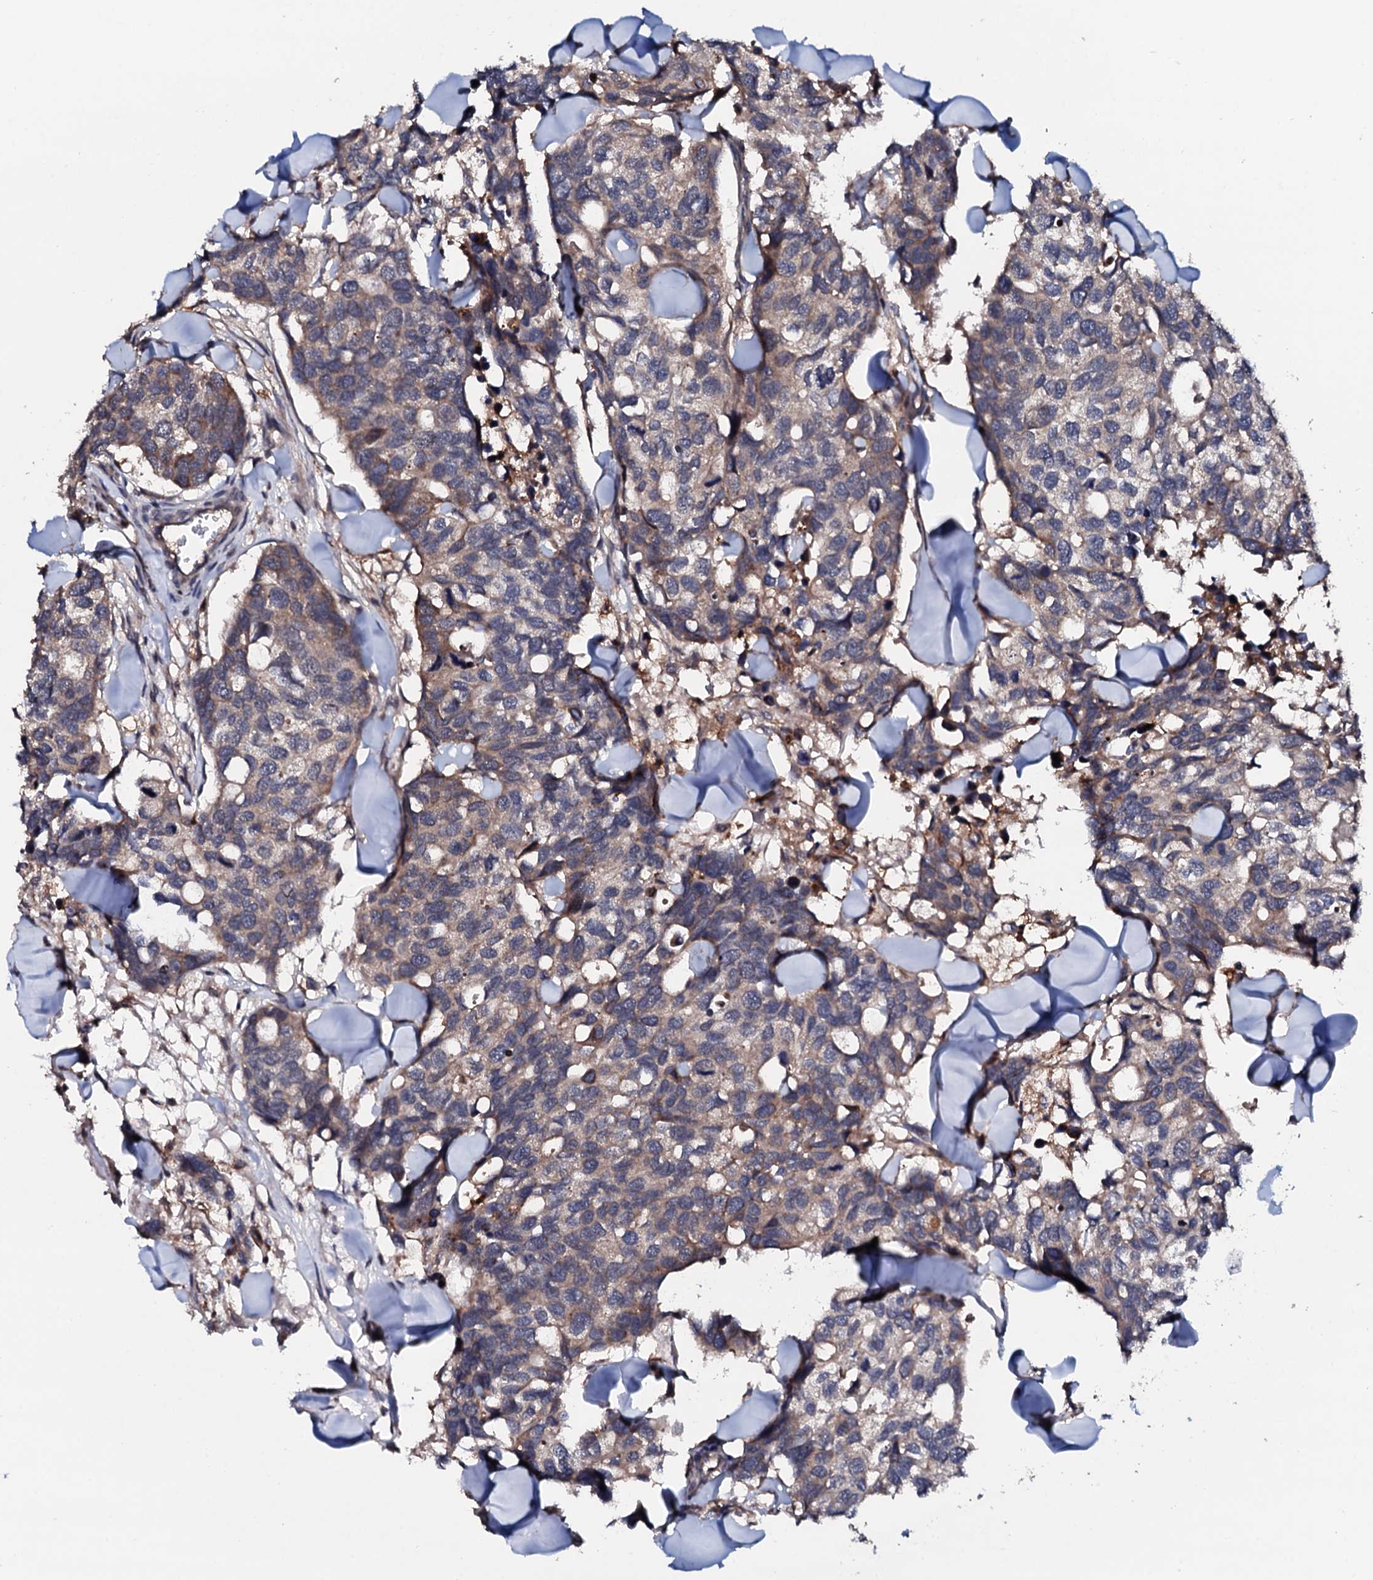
{"staining": {"intensity": "weak", "quantity": "25%-75%", "location": "cytoplasmic/membranous"}, "tissue": "breast cancer", "cell_type": "Tumor cells", "image_type": "cancer", "snomed": [{"axis": "morphology", "description": "Duct carcinoma"}, {"axis": "topography", "description": "Breast"}], "caption": "DAB (3,3'-diaminobenzidine) immunohistochemical staining of human breast cancer (infiltrating ductal carcinoma) reveals weak cytoplasmic/membranous protein positivity in about 25%-75% of tumor cells.", "gene": "EDC3", "patient": {"sex": "female", "age": 83}}